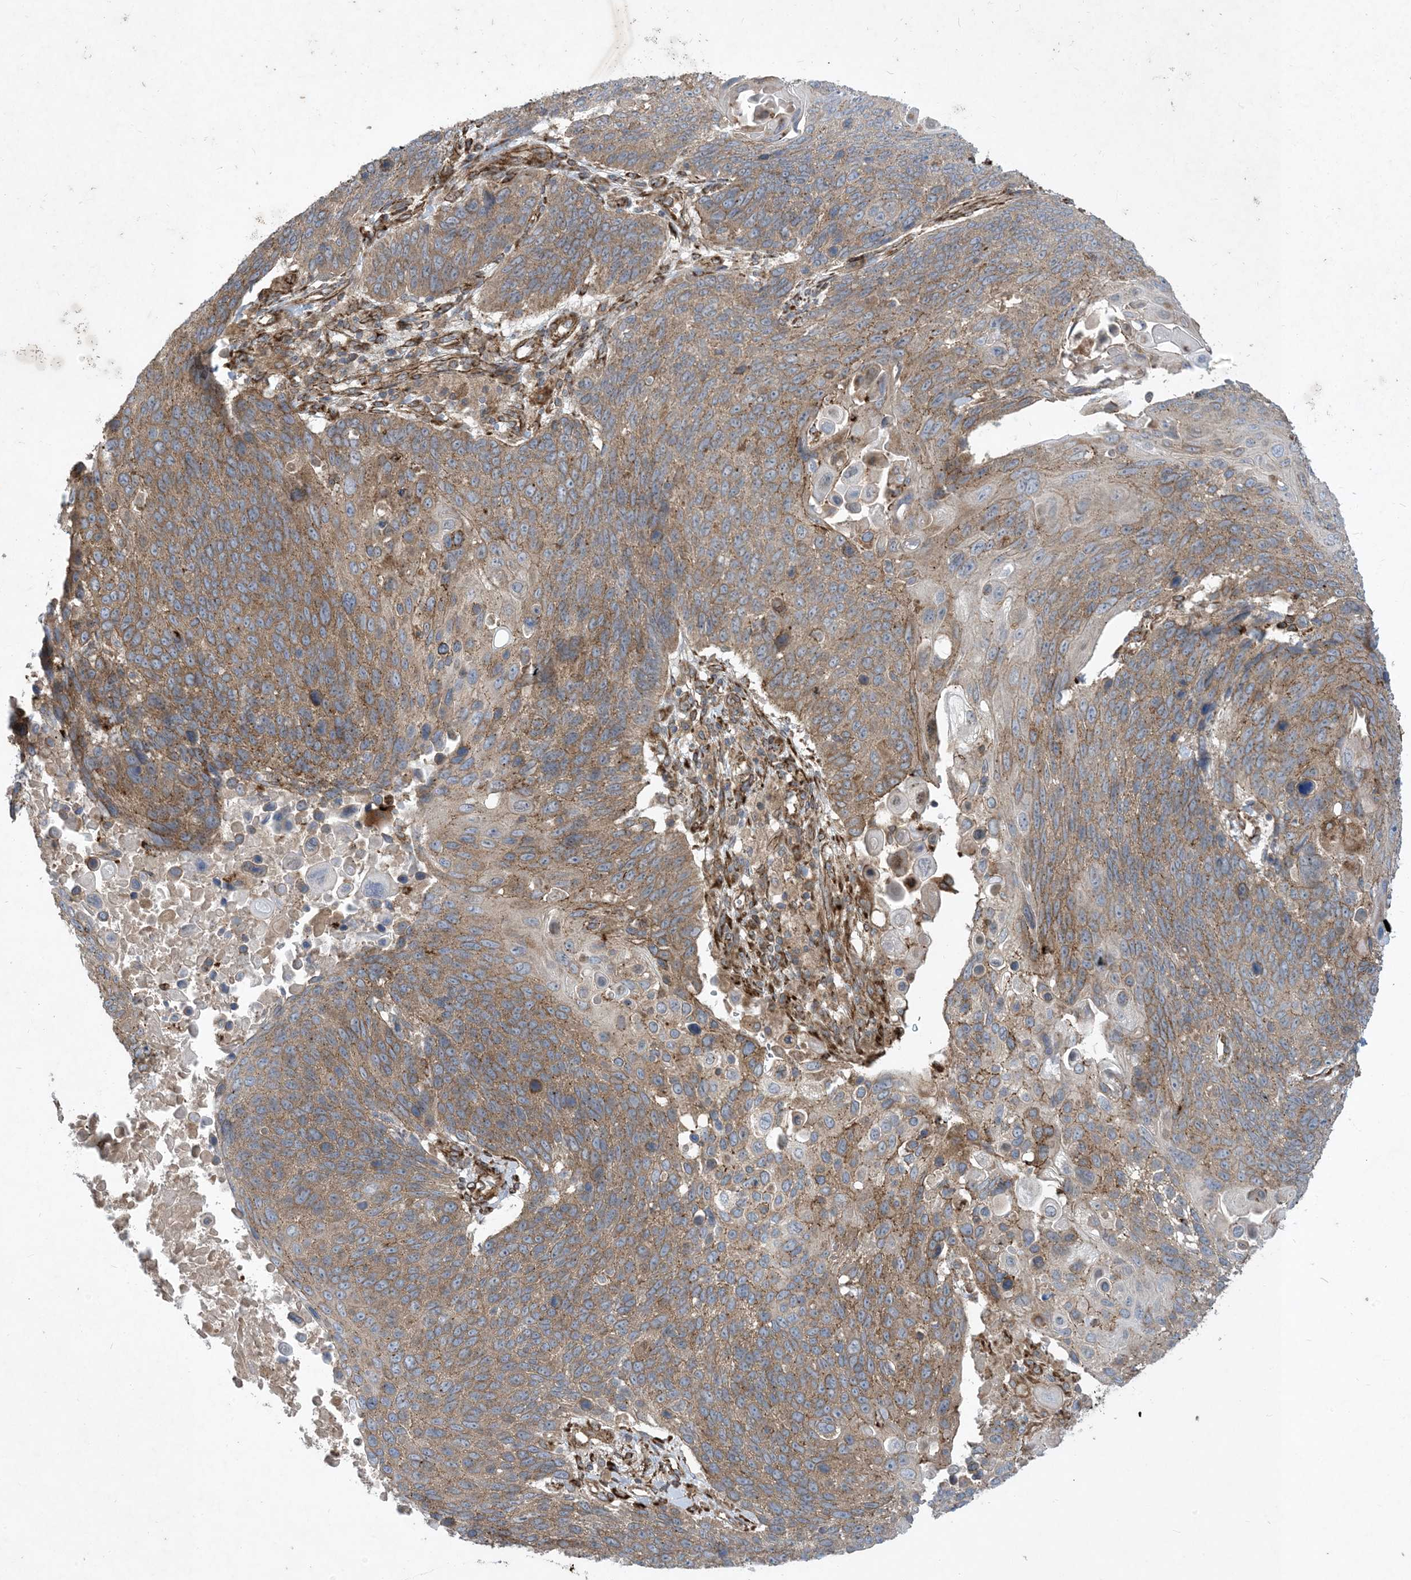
{"staining": {"intensity": "moderate", "quantity": ">75%", "location": "cytoplasmic/membranous"}, "tissue": "lung cancer", "cell_type": "Tumor cells", "image_type": "cancer", "snomed": [{"axis": "morphology", "description": "Squamous cell carcinoma, NOS"}, {"axis": "topography", "description": "Lung"}], "caption": "This photomicrograph exhibits immunohistochemistry (IHC) staining of squamous cell carcinoma (lung), with medium moderate cytoplasmic/membranous expression in about >75% of tumor cells.", "gene": "OTOP1", "patient": {"sex": "male", "age": 66}}